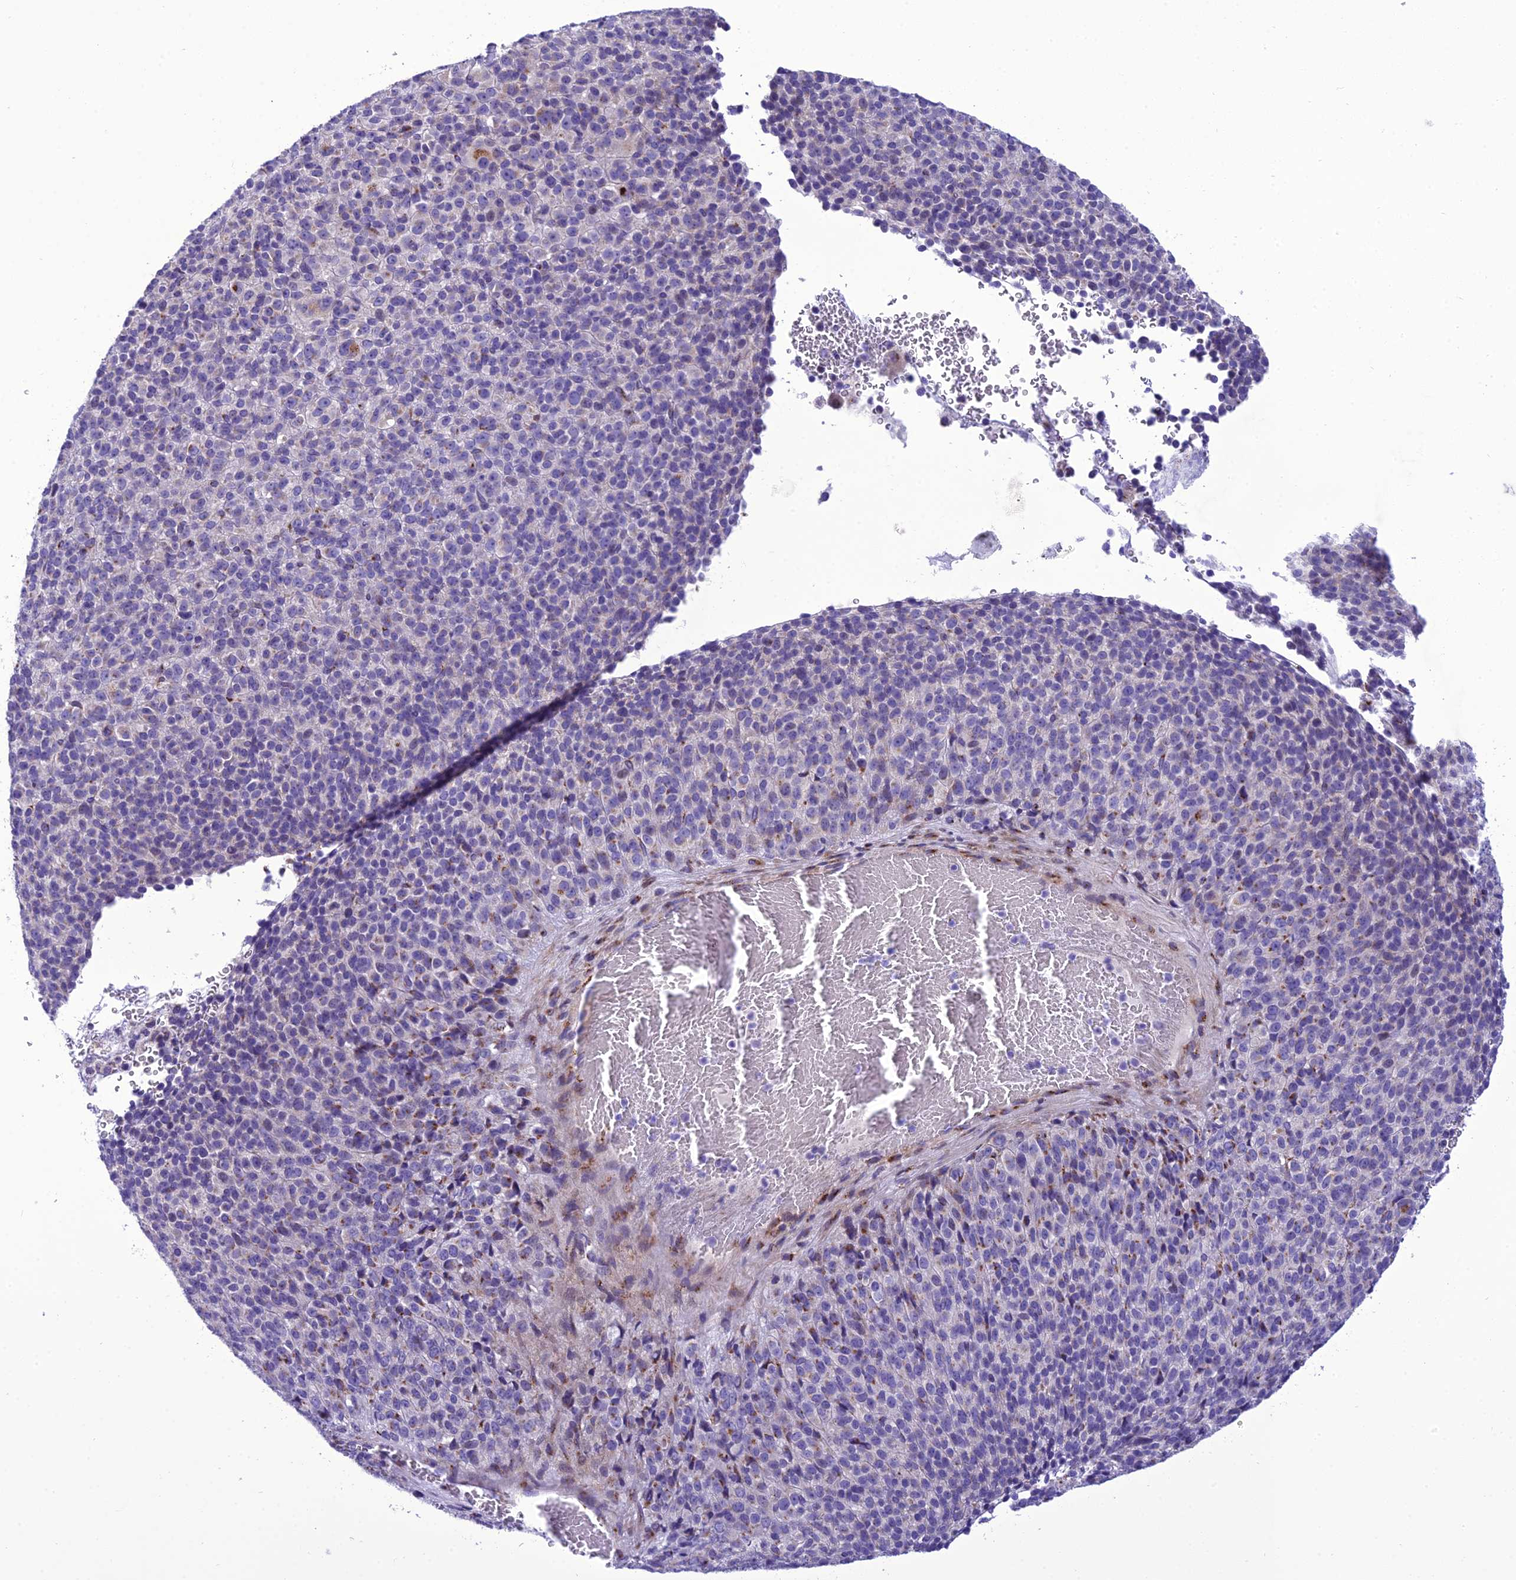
{"staining": {"intensity": "moderate", "quantity": "<25%", "location": "cytoplasmic/membranous"}, "tissue": "melanoma", "cell_type": "Tumor cells", "image_type": "cancer", "snomed": [{"axis": "morphology", "description": "Malignant melanoma, Metastatic site"}, {"axis": "topography", "description": "Brain"}], "caption": "IHC image of neoplastic tissue: human malignant melanoma (metastatic site) stained using immunohistochemistry (IHC) demonstrates low levels of moderate protein expression localized specifically in the cytoplasmic/membranous of tumor cells, appearing as a cytoplasmic/membranous brown color.", "gene": "GOLM2", "patient": {"sex": "female", "age": 56}}